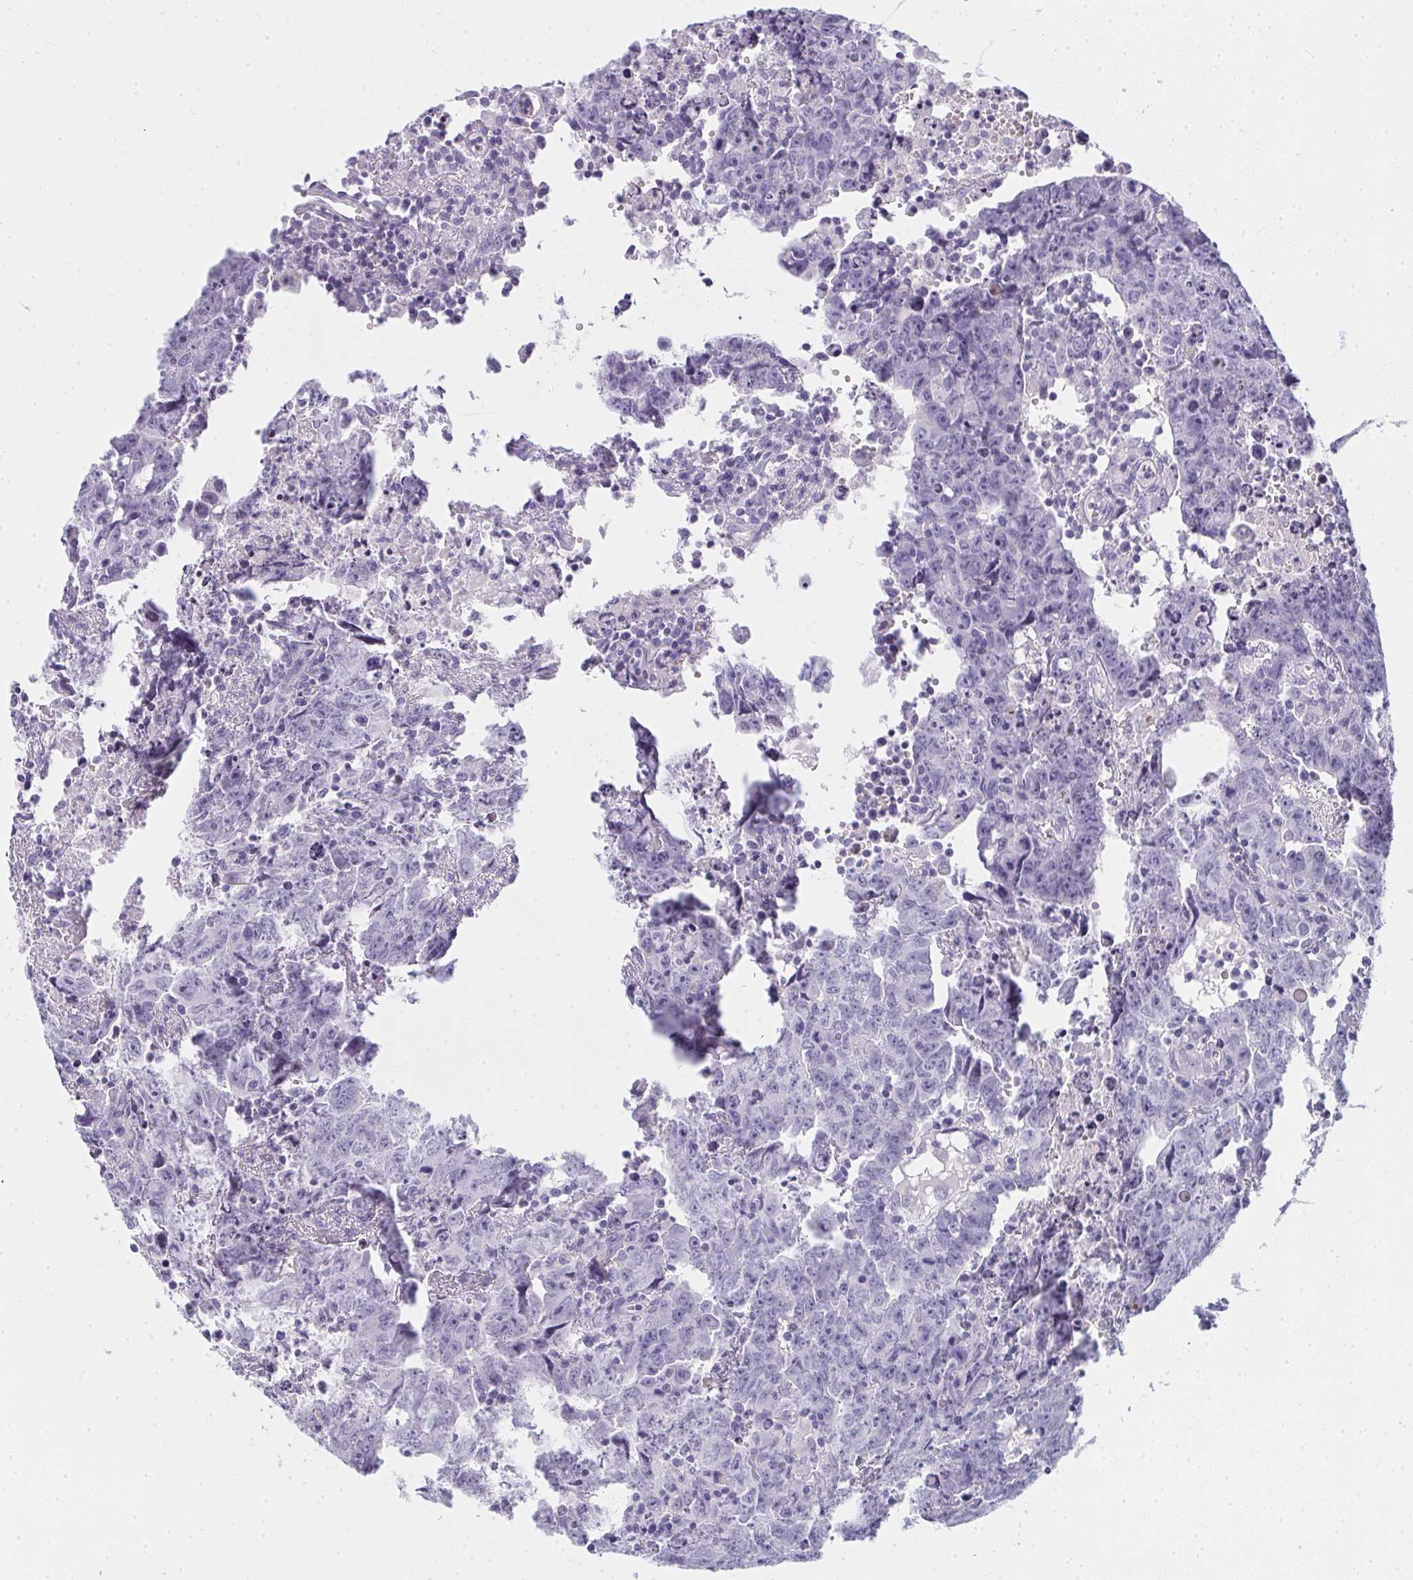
{"staining": {"intensity": "negative", "quantity": "none", "location": "none"}, "tissue": "testis cancer", "cell_type": "Tumor cells", "image_type": "cancer", "snomed": [{"axis": "morphology", "description": "Carcinoma, Embryonal, NOS"}, {"axis": "topography", "description": "Testis"}], "caption": "Immunohistochemistry (IHC) histopathology image of neoplastic tissue: human testis cancer stained with DAB shows no significant protein positivity in tumor cells.", "gene": "ZNF182", "patient": {"sex": "male", "age": 22}}